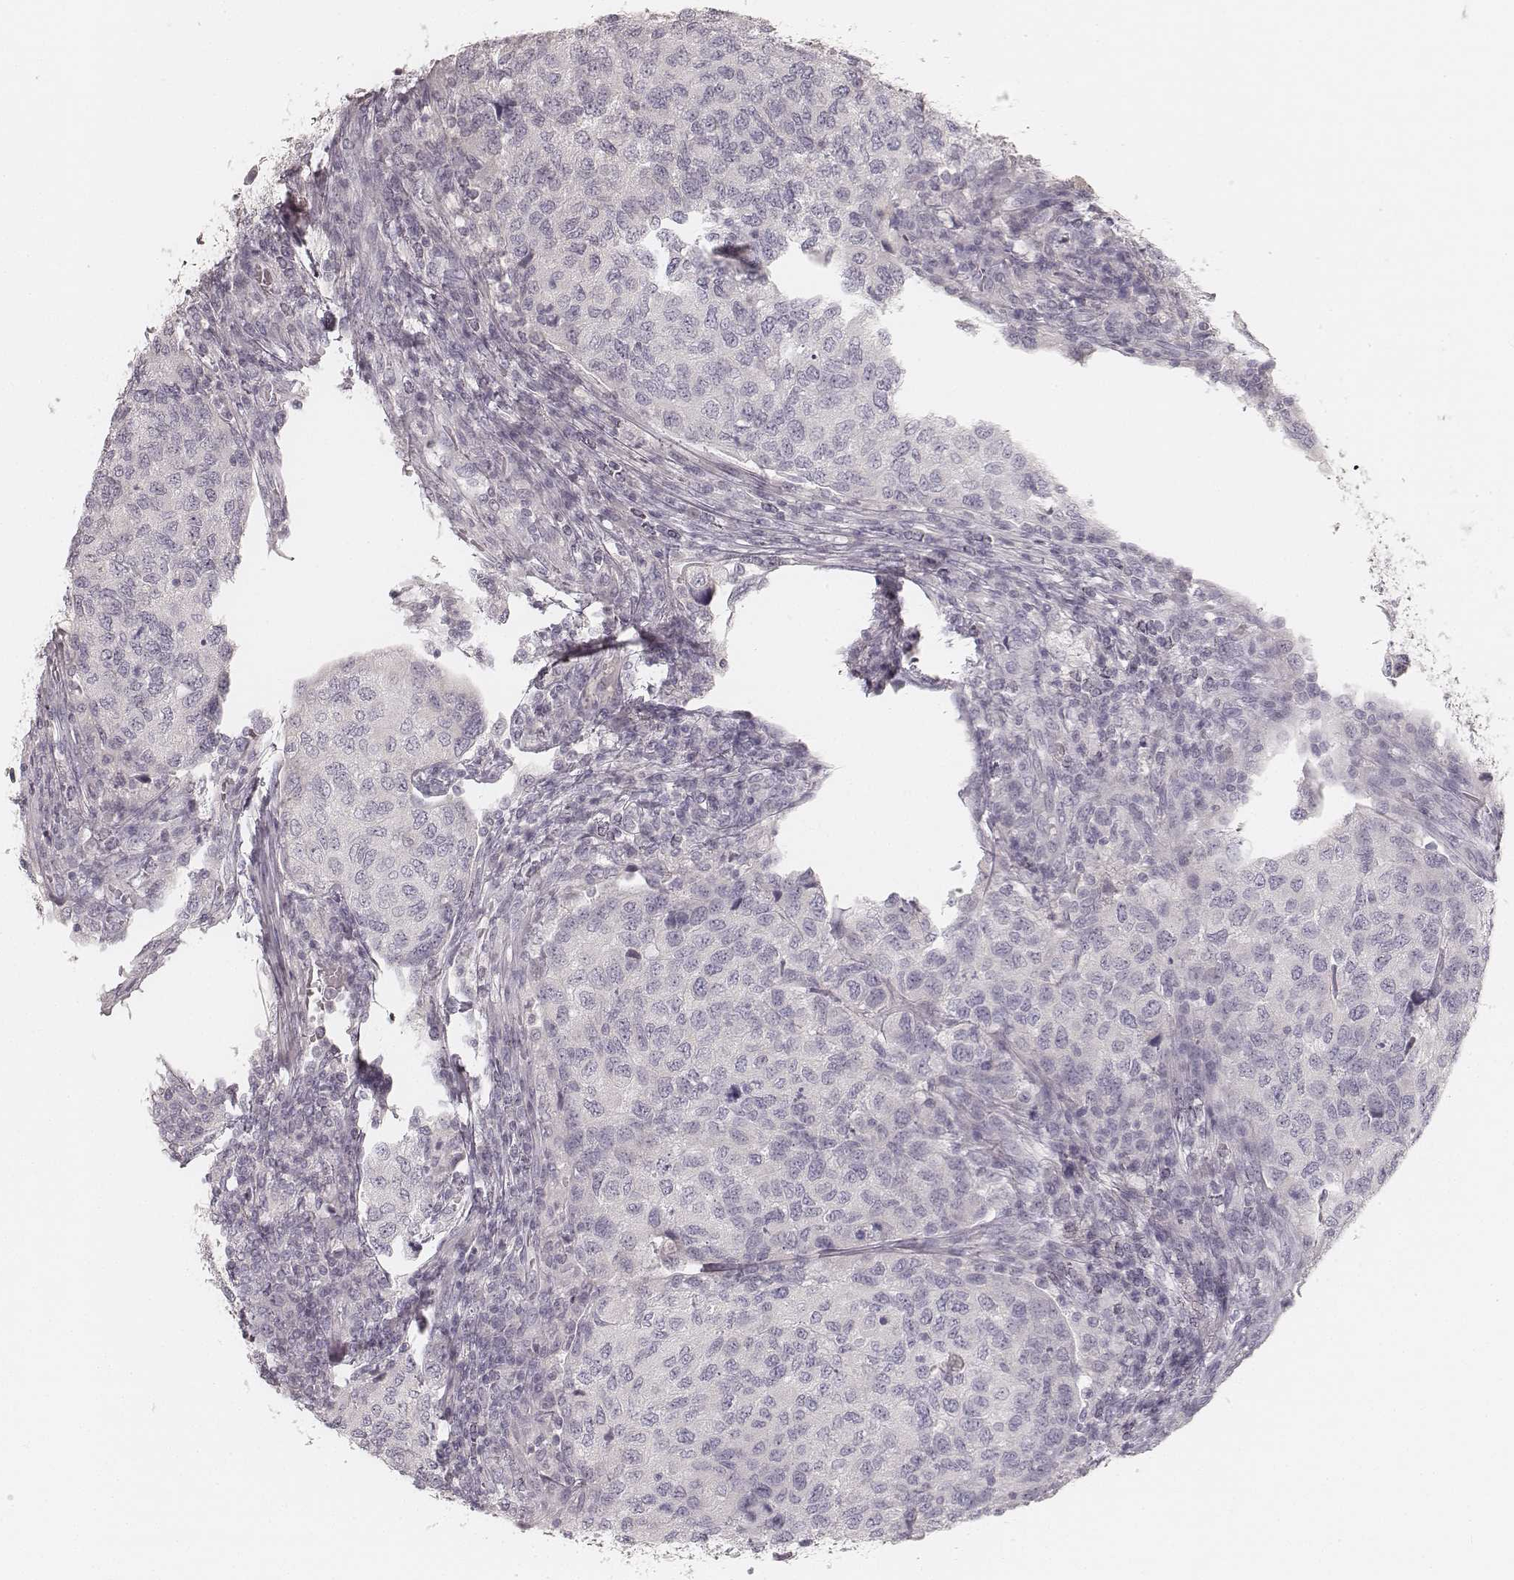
{"staining": {"intensity": "negative", "quantity": "none", "location": "none"}, "tissue": "urothelial cancer", "cell_type": "Tumor cells", "image_type": "cancer", "snomed": [{"axis": "morphology", "description": "Urothelial carcinoma, High grade"}, {"axis": "topography", "description": "Urinary bladder"}], "caption": "DAB immunohistochemical staining of human urothelial carcinoma (high-grade) displays no significant positivity in tumor cells.", "gene": "KRT31", "patient": {"sex": "female", "age": 78}}